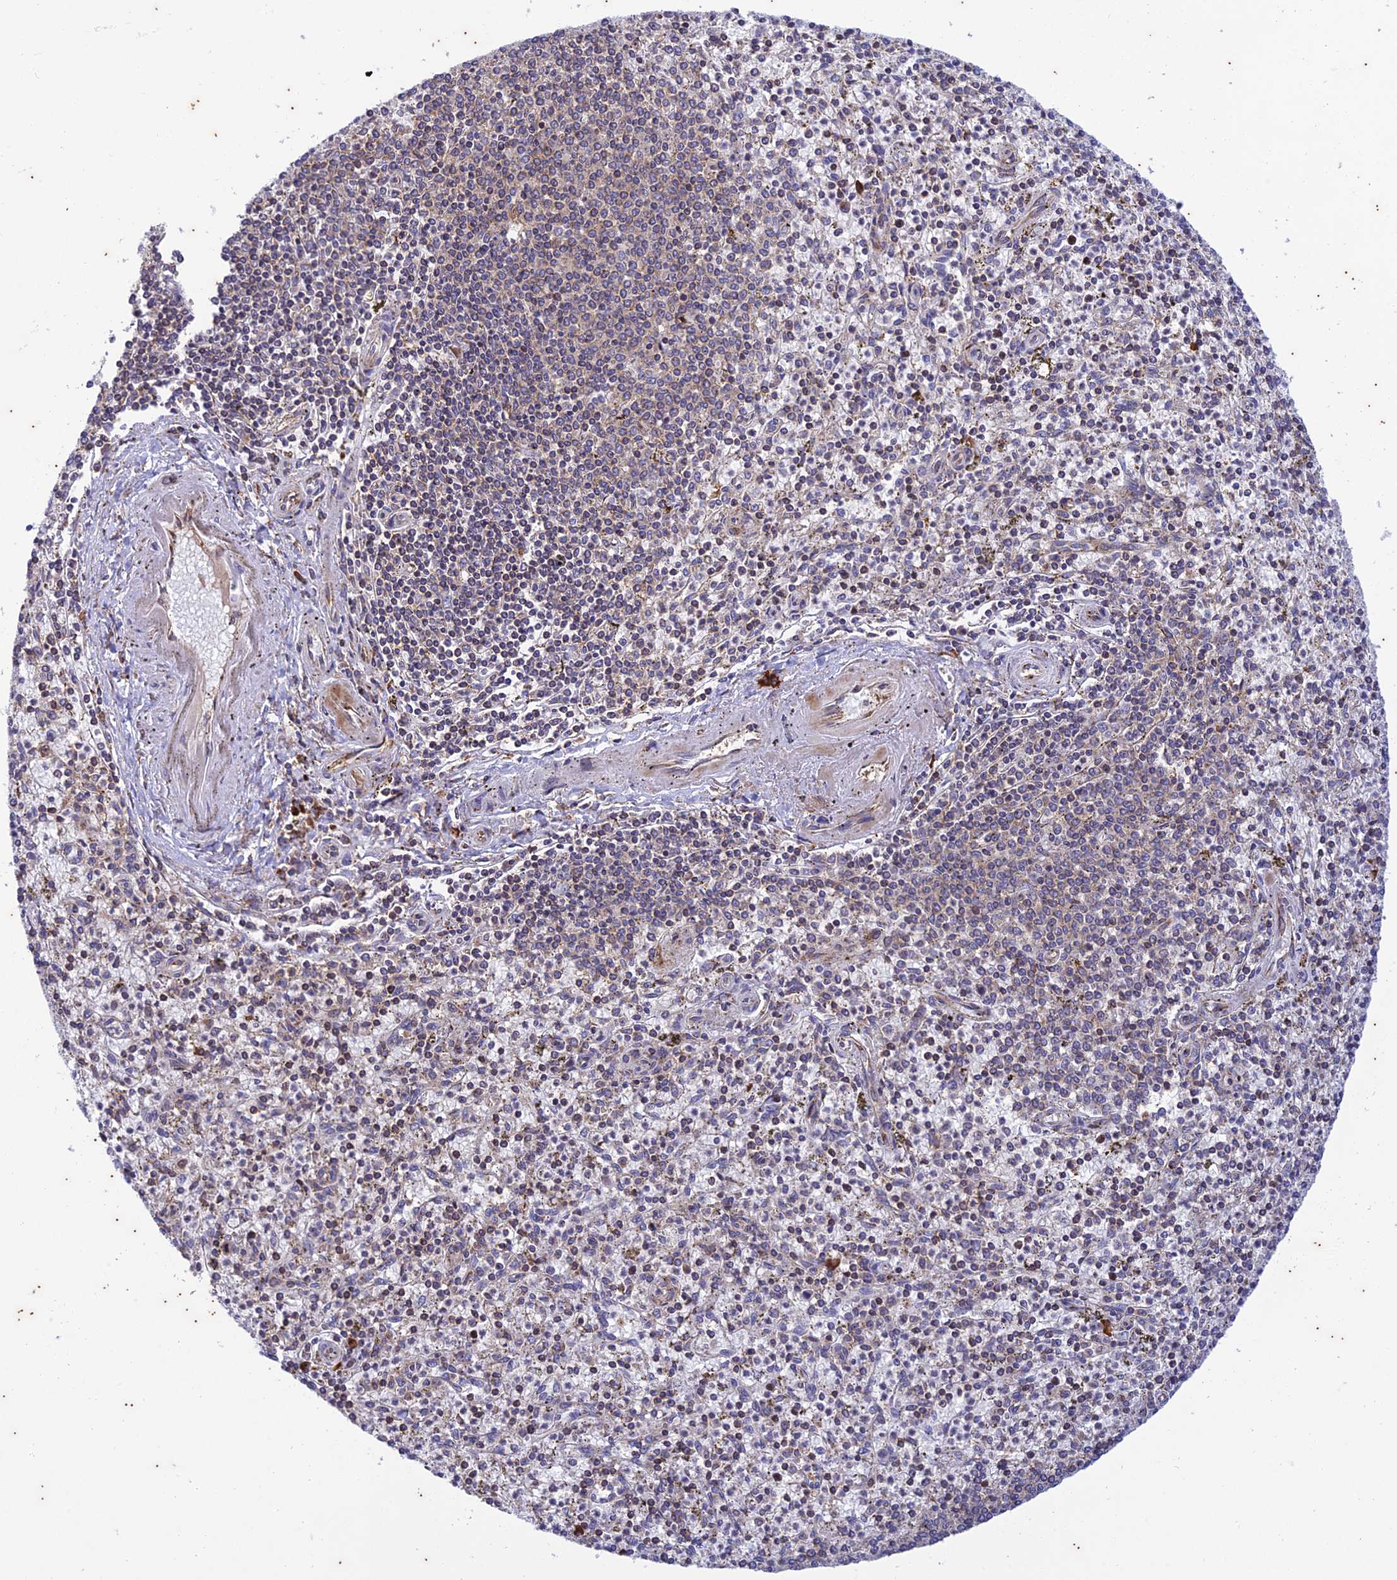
{"staining": {"intensity": "strong", "quantity": "<25%", "location": "cytoplasmic/membranous"}, "tissue": "spleen", "cell_type": "Cells in red pulp", "image_type": "normal", "snomed": [{"axis": "morphology", "description": "Normal tissue, NOS"}, {"axis": "topography", "description": "Spleen"}], "caption": "Spleen stained for a protein demonstrates strong cytoplasmic/membranous positivity in cells in red pulp. (DAB = brown stain, brightfield microscopy at high magnification).", "gene": "PIMREG", "patient": {"sex": "male", "age": 72}}